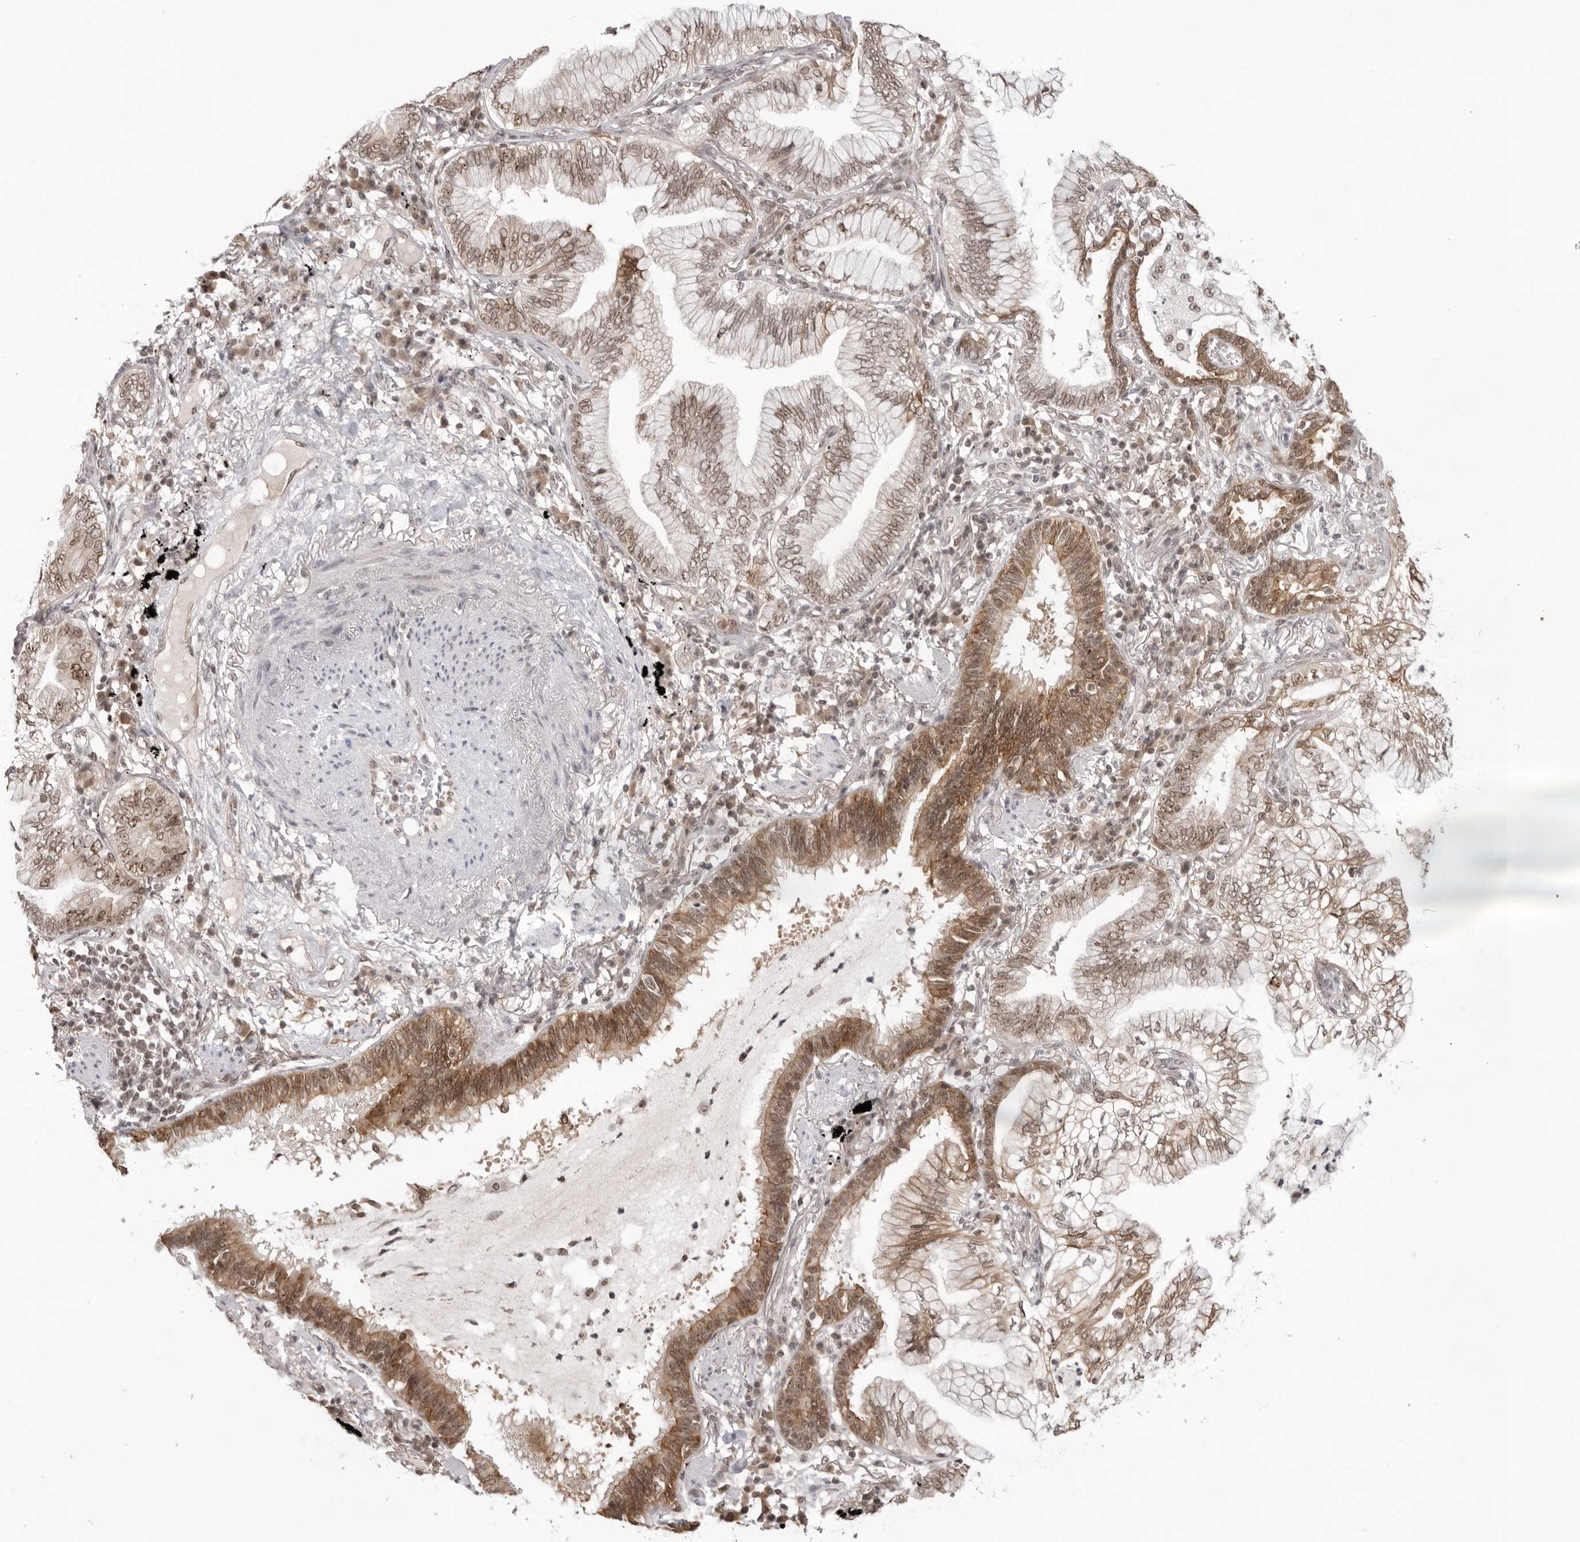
{"staining": {"intensity": "moderate", "quantity": ">75%", "location": "cytoplasmic/membranous,nuclear"}, "tissue": "lung cancer", "cell_type": "Tumor cells", "image_type": "cancer", "snomed": [{"axis": "morphology", "description": "Adenocarcinoma, NOS"}, {"axis": "topography", "description": "Lung"}], "caption": "Tumor cells display moderate cytoplasmic/membranous and nuclear expression in approximately >75% of cells in lung adenocarcinoma.", "gene": "EXOSC10", "patient": {"sex": "female", "age": 70}}